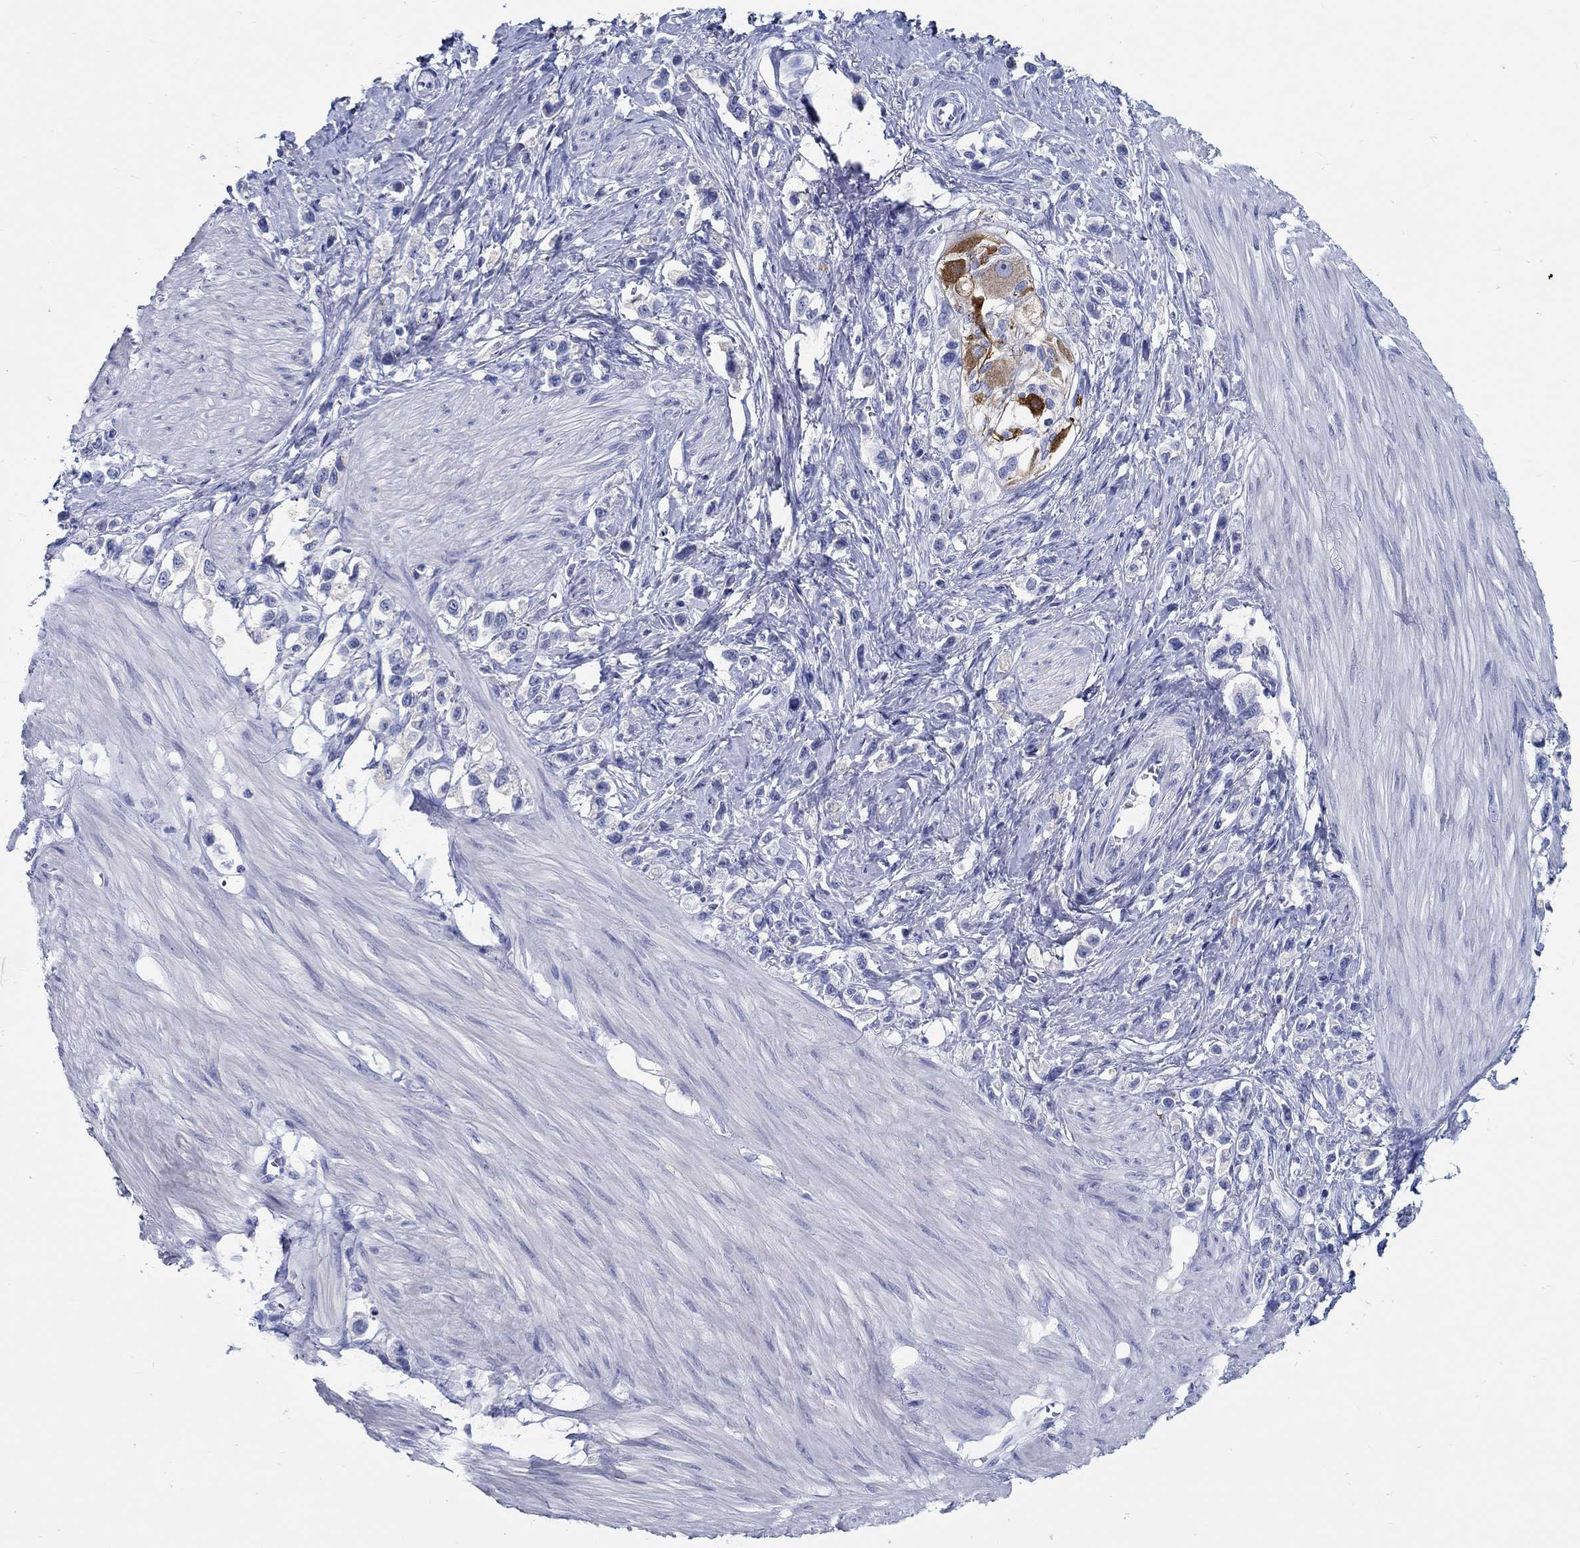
{"staining": {"intensity": "negative", "quantity": "none", "location": "none"}, "tissue": "stomach cancer", "cell_type": "Tumor cells", "image_type": "cancer", "snomed": [{"axis": "morphology", "description": "Normal tissue, NOS"}, {"axis": "morphology", "description": "Adenocarcinoma, NOS"}, {"axis": "morphology", "description": "Adenocarcinoma, High grade"}, {"axis": "topography", "description": "Stomach, upper"}, {"axis": "topography", "description": "Stomach"}], "caption": "Histopathology image shows no significant protein positivity in tumor cells of stomach adenocarcinoma.", "gene": "FBXO2", "patient": {"sex": "female", "age": 65}}